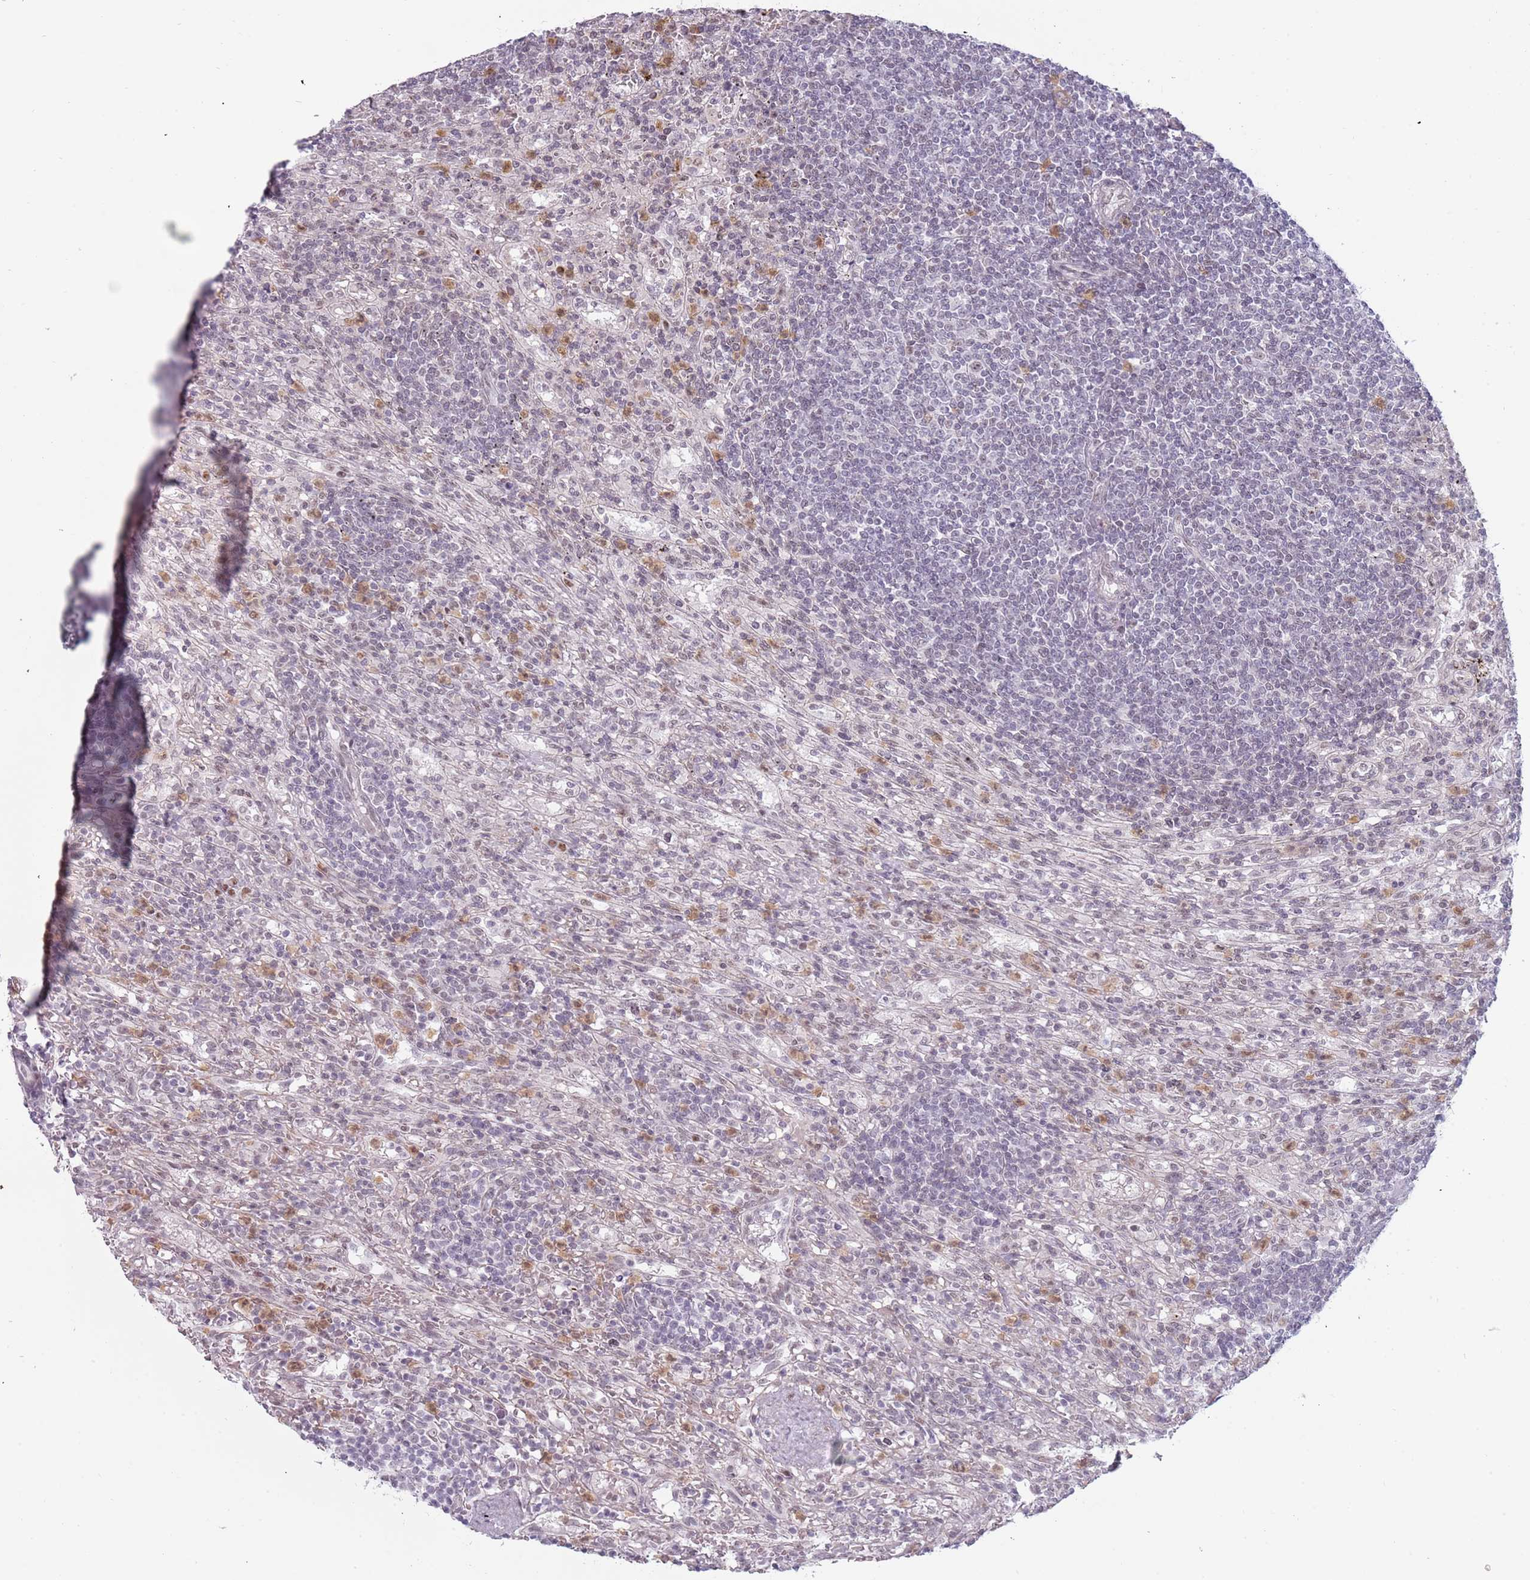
{"staining": {"intensity": "negative", "quantity": "none", "location": "none"}, "tissue": "lymphoma", "cell_type": "Tumor cells", "image_type": "cancer", "snomed": [{"axis": "morphology", "description": "Malignant lymphoma, non-Hodgkin's type, Low grade"}, {"axis": "topography", "description": "Spleen"}], "caption": "High power microscopy image of an immunohistochemistry (IHC) histopathology image of low-grade malignant lymphoma, non-Hodgkin's type, revealing no significant staining in tumor cells.", "gene": "REXO4", "patient": {"sex": "male", "age": 76}}